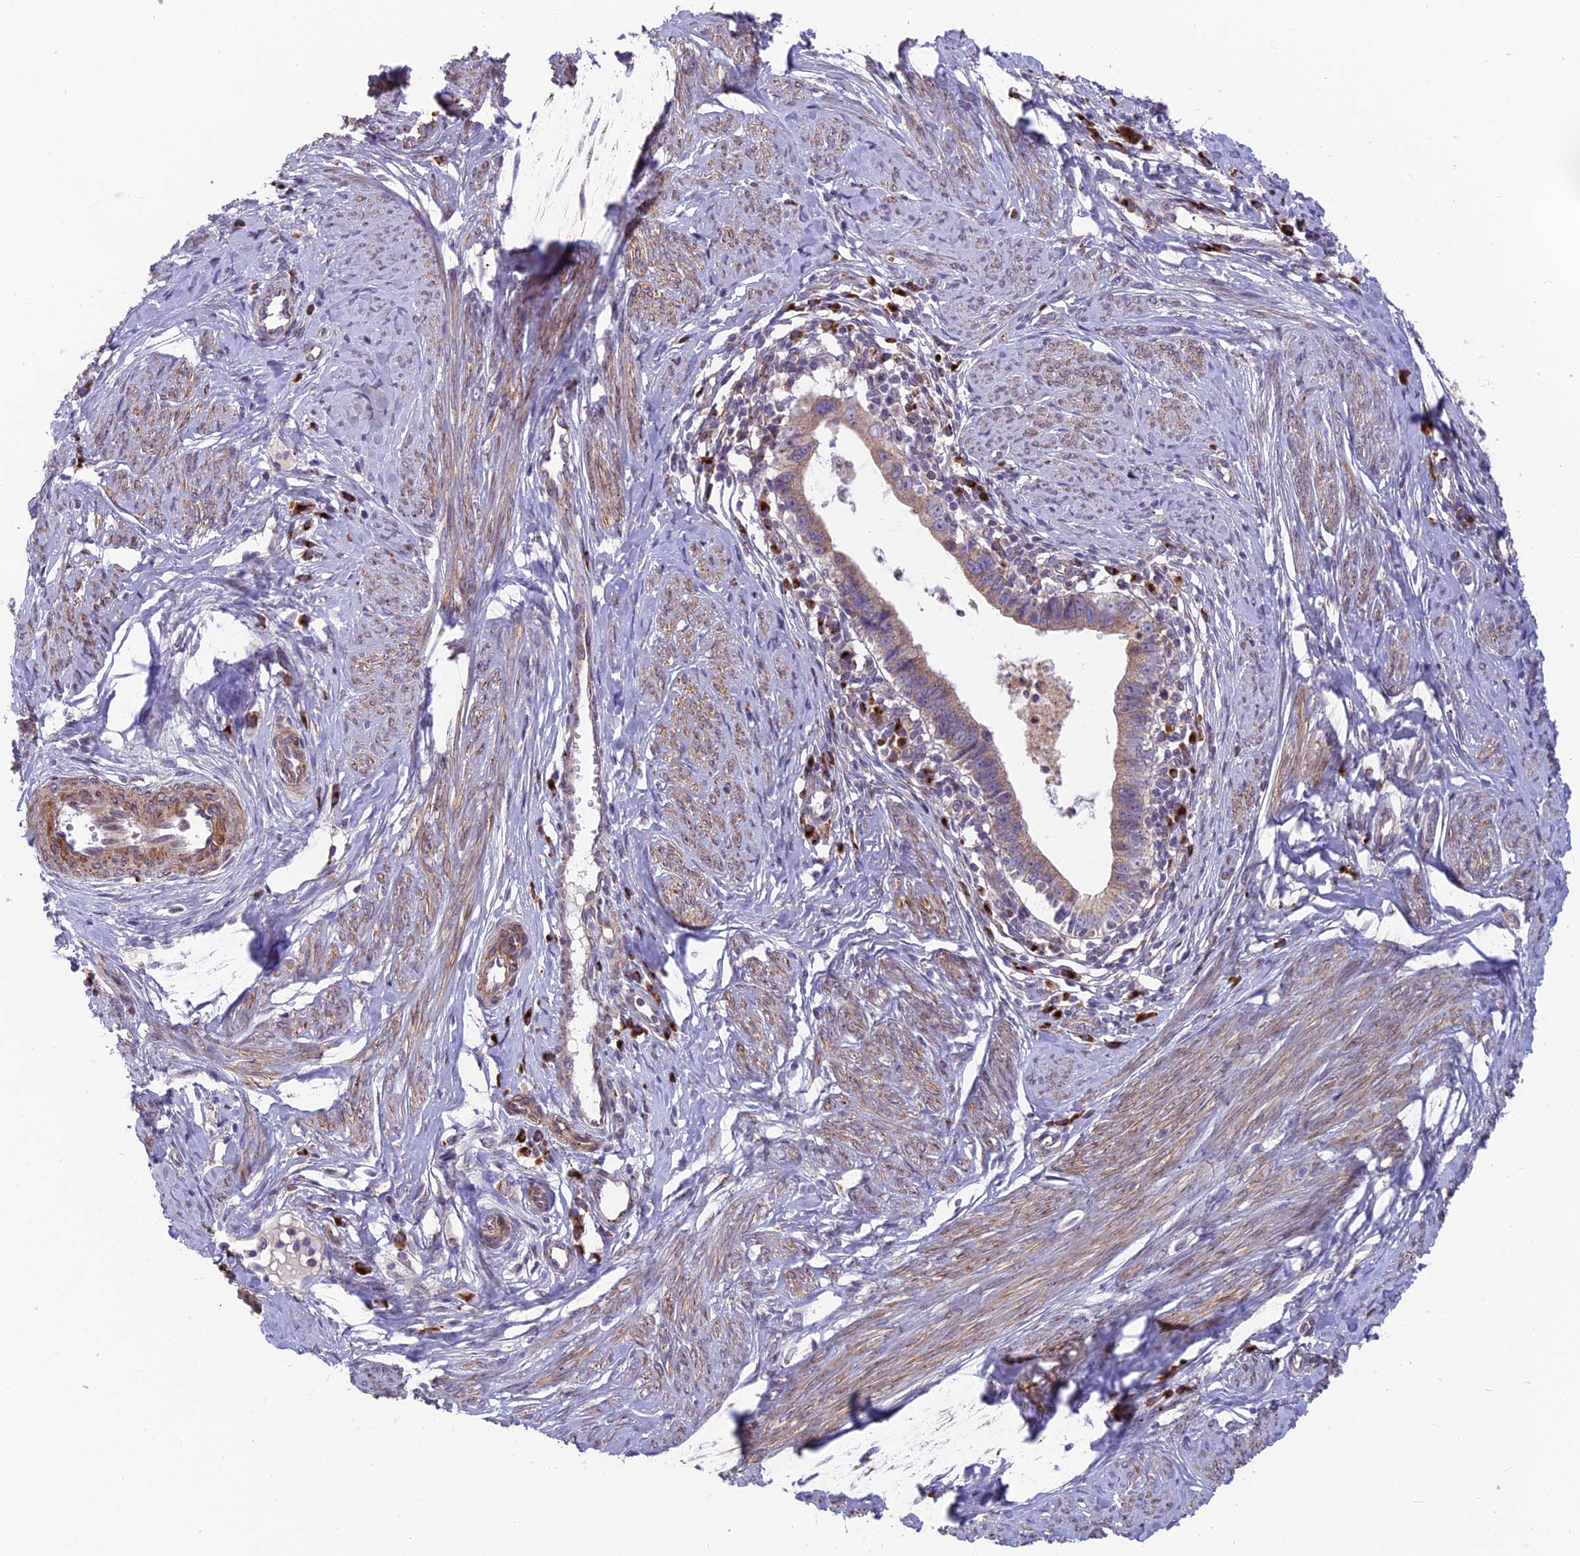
{"staining": {"intensity": "moderate", "quantity": "25%-75%", "location": "cytoplasmic/membranous"}, "tissue": "cervical cancer", "cell_type": "Tumor cells", "image_type": "cancer", "snomed": [{"axis": "morphology", "description": "Adenocarcinoma, NOS"}, {"axis": "topography", "description": "Cervix"}], "caption": "DAB (3,3'-diaminobenzidine) immunohistochemical staining of adenocarcinoma (cervical) demonstrates moderate cytoplasmic/membranous protein positivity in about 25%-75% of tumor cells. (brown staining indicates protein expression, while blue staining denotes nuclei).", "gene": "TBC1D20", "patient": {"sex": "female", "age": 36}}